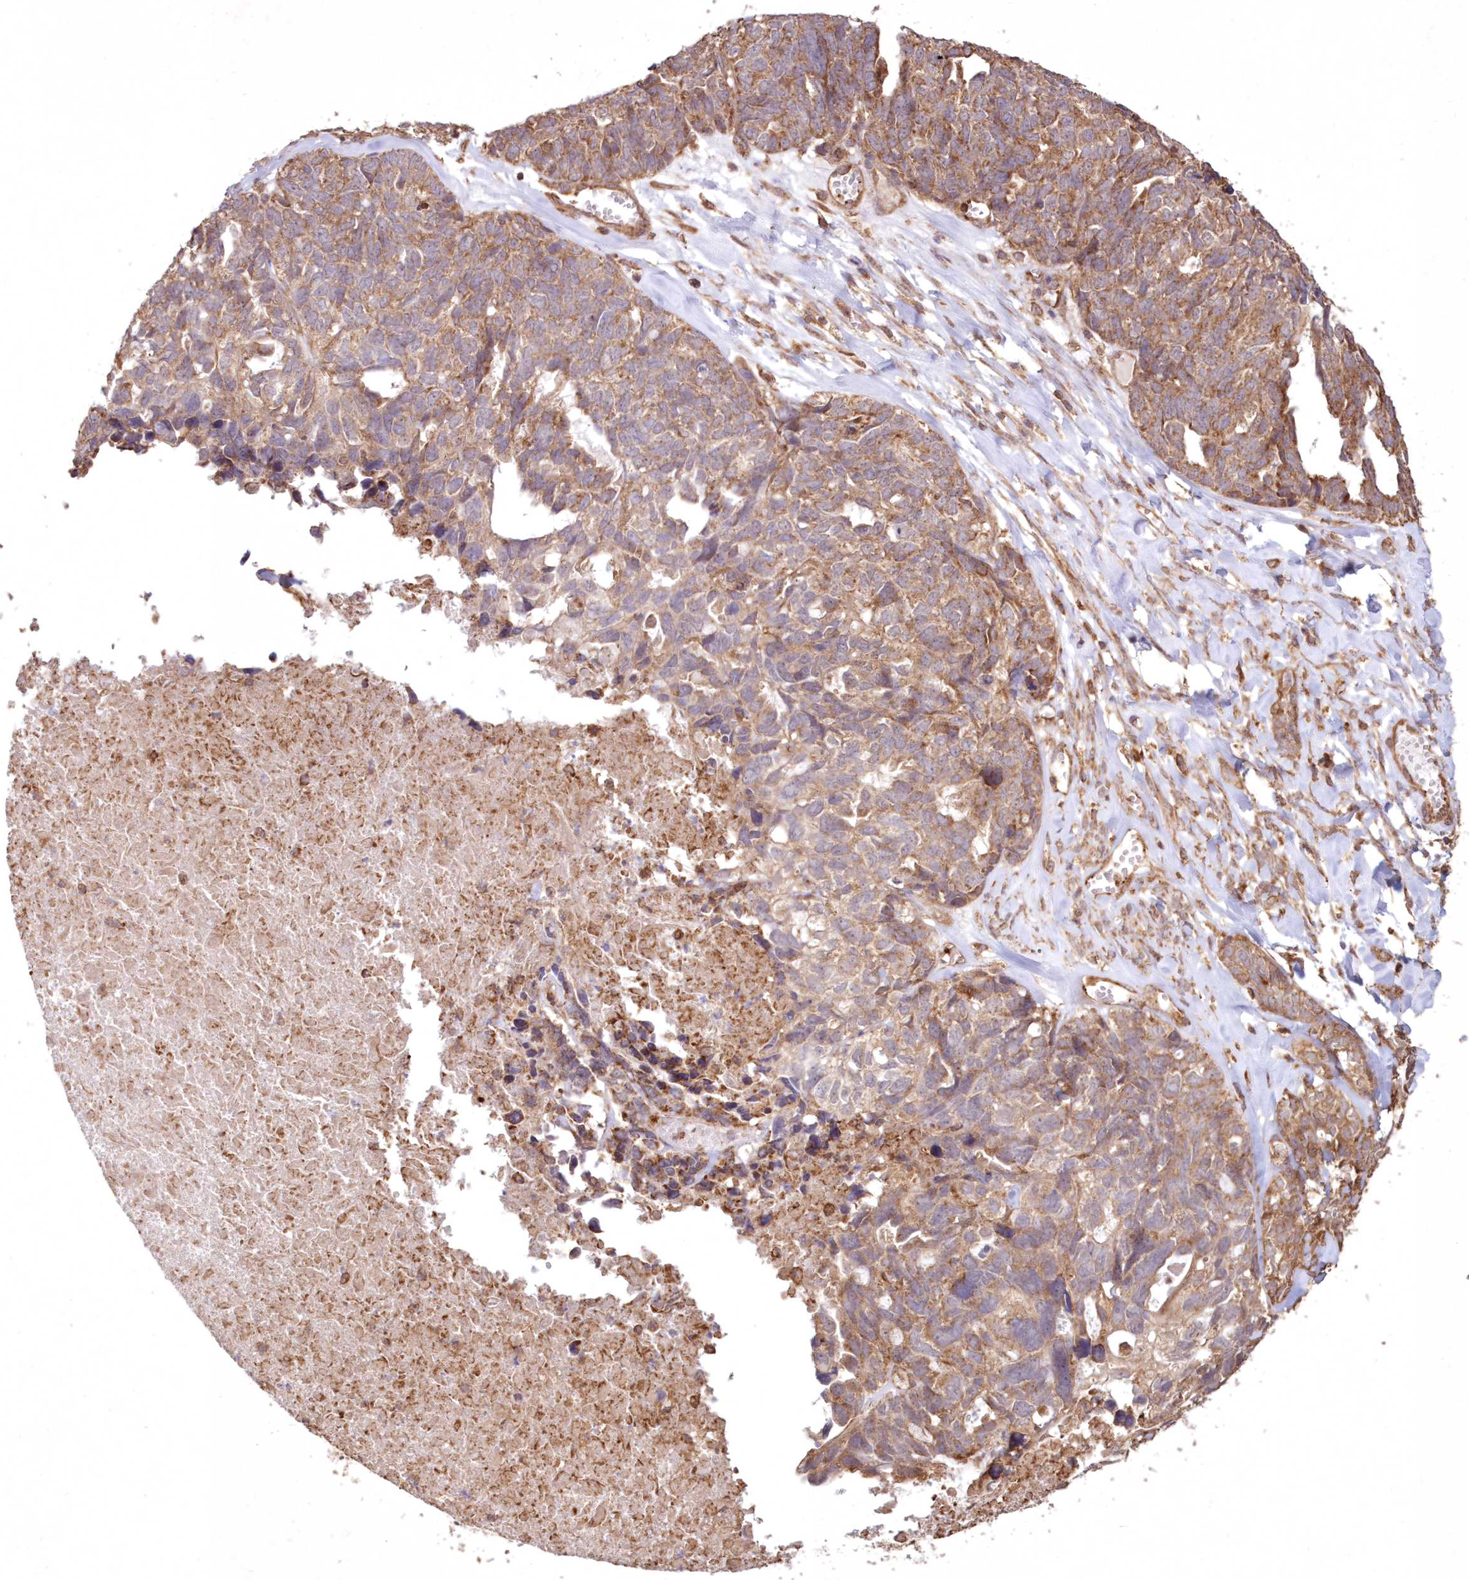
{"staining": {"intensity": "moderate", "quantity": ">75%", "location": "cytoplasmic/membranous"}, "tissue": "ovarian cancer", "cell_type": "Tumor cells", "image_type": "cancer", "snomed": [{"axis": "morphology", "description": "Cystadenocarcinoma, serous, NOS"}, {"axis": "topography", "description": "Ovary"}], "caption": "A high-resolution photomicrograph shows immunohistochemistry staining of serous cystadenocarcinoma (ovarian), which displays moderate cytoplasmic/membranous positivity in about >75% of tumor cells. (Brightfield microscopy of DAB IHC at high magnification).", "gene": "TMEM139", "patient": {"sex": "female", "age": 79}}